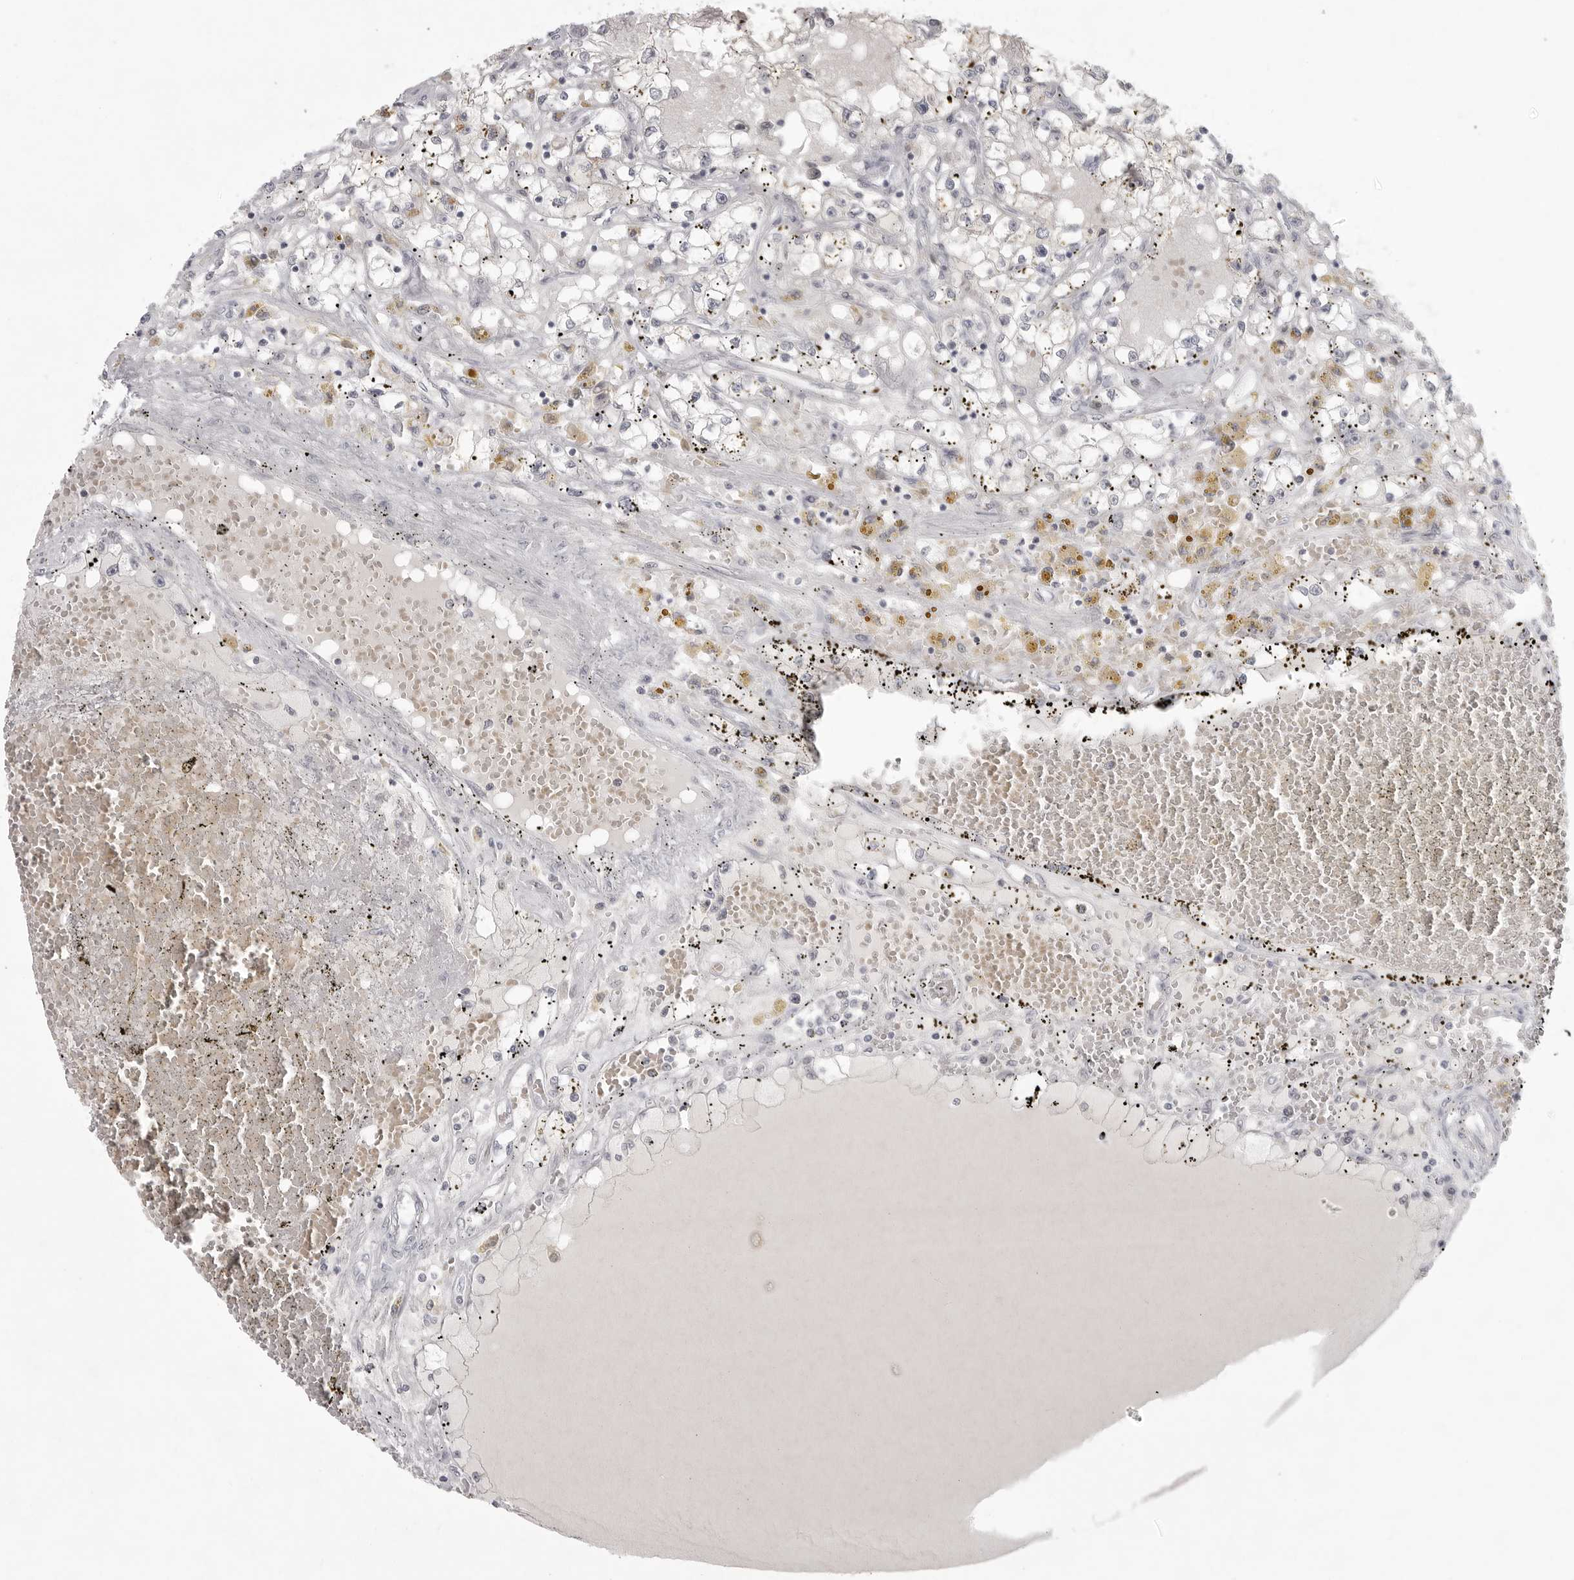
{"staining": {"intensity": "negative", "quantity": "none", "location": "none"}, "tissue": "renal cancer", "cell_type": "Tumor cells", "image_type": "cancer", "snomed": [{"axis": "morphology", "description": "Adenocarcinoma, NOS"}, {"axis": "topography", "description": "Kidney"}], "caption": "A histopathology image of human renal cancer is negative for staining in tumor cells.", "gene": "TCTN3", "patient": {"sex": "male", "age": 56}}